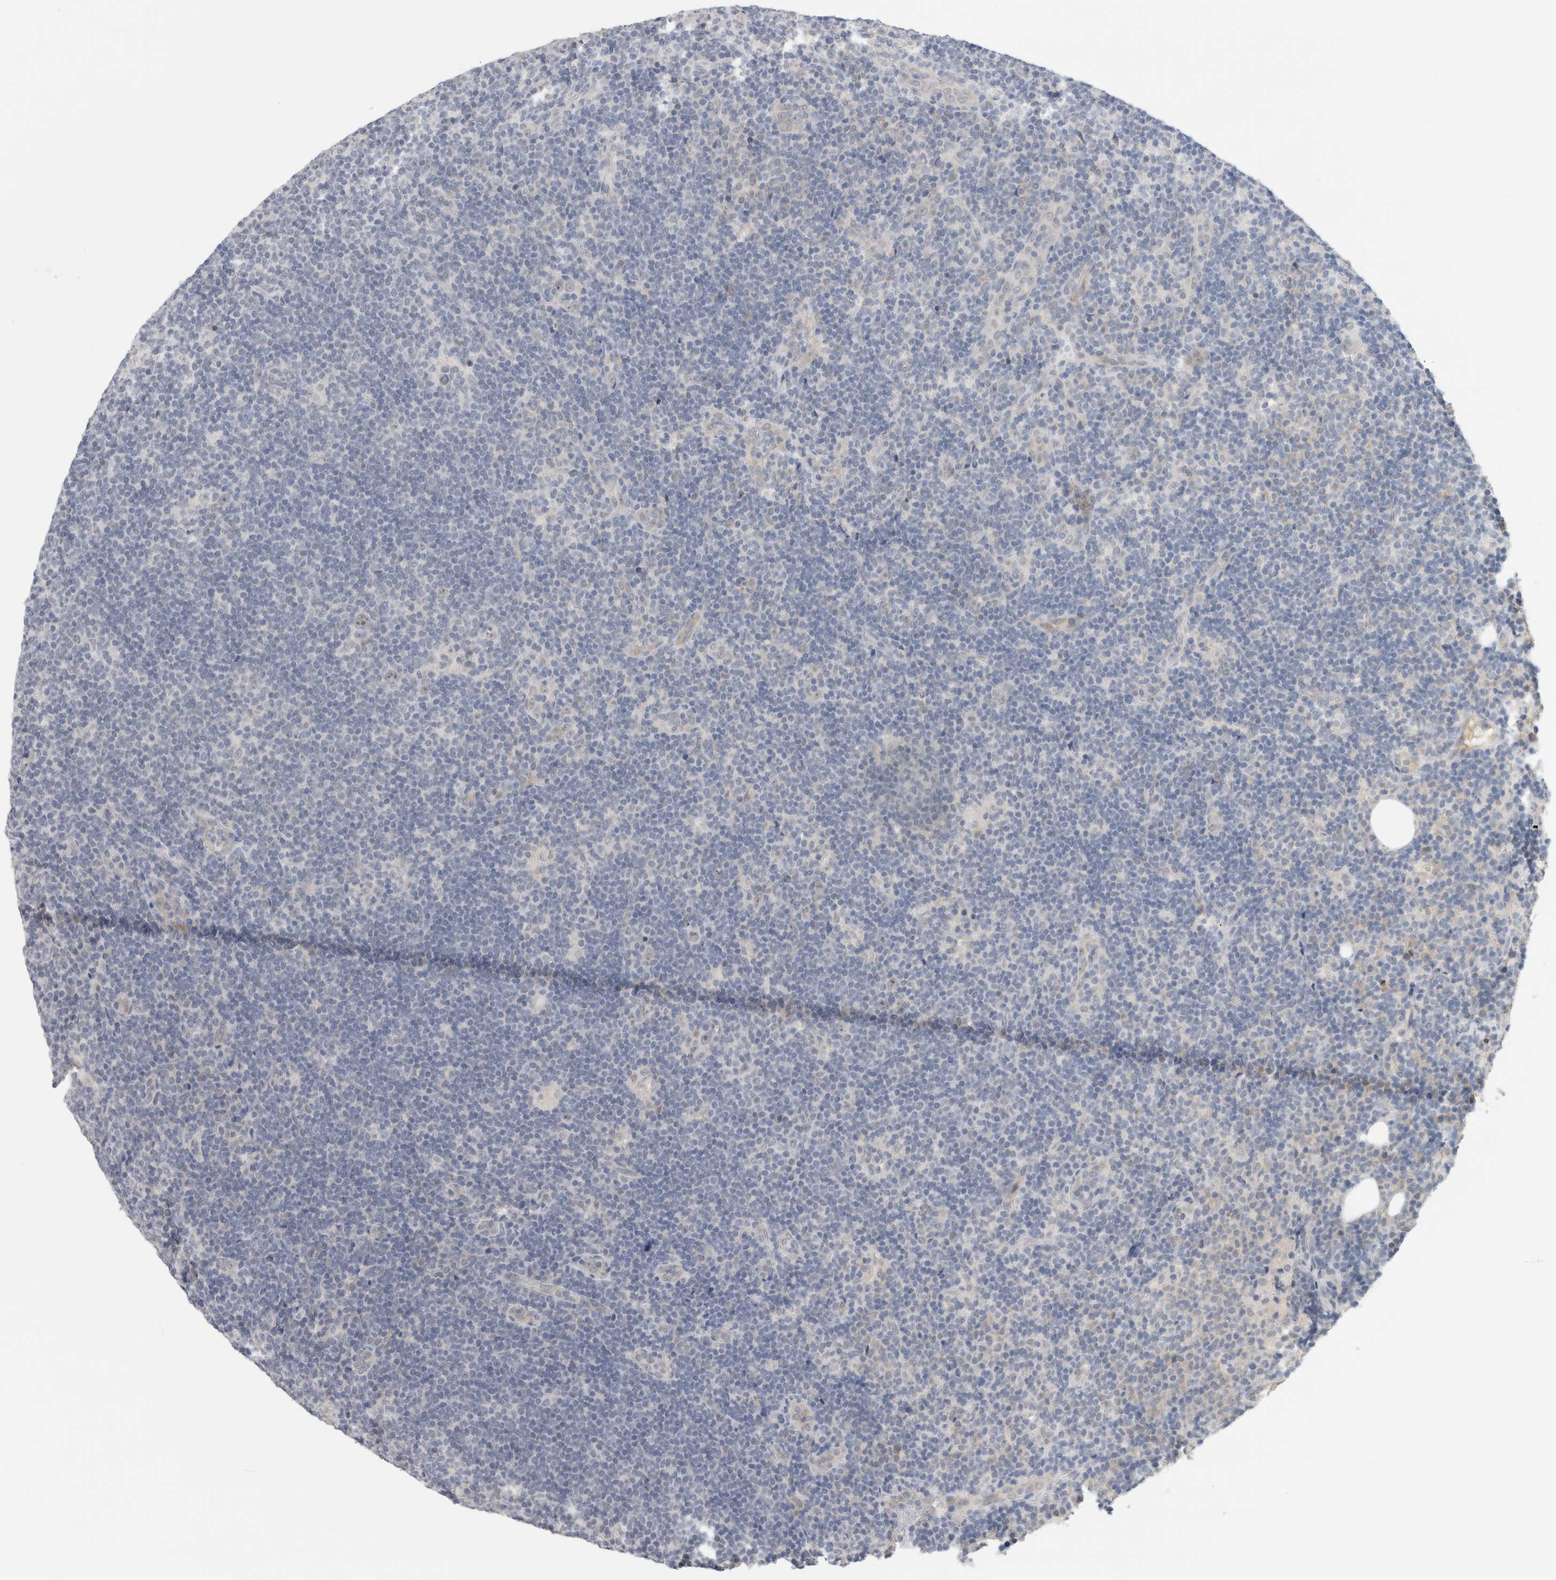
{"staining": {"intensity": "negative", "quantity": "none", "location": "none"}, "tissue": "lymphoma", "cell_type": "Tumor cells", "image_type": "cancer", "snomed": [{"axis": "morphology", "description": "Hodgkin's disease, NOS"}, {"axis": "topography", "description": "Lymph node"}], "caption": "Tumor cells show no significant protein positivity in Hodgkin's disease.", "gene": "HCN3", "patient": {"sex": "female", "age": 57}}